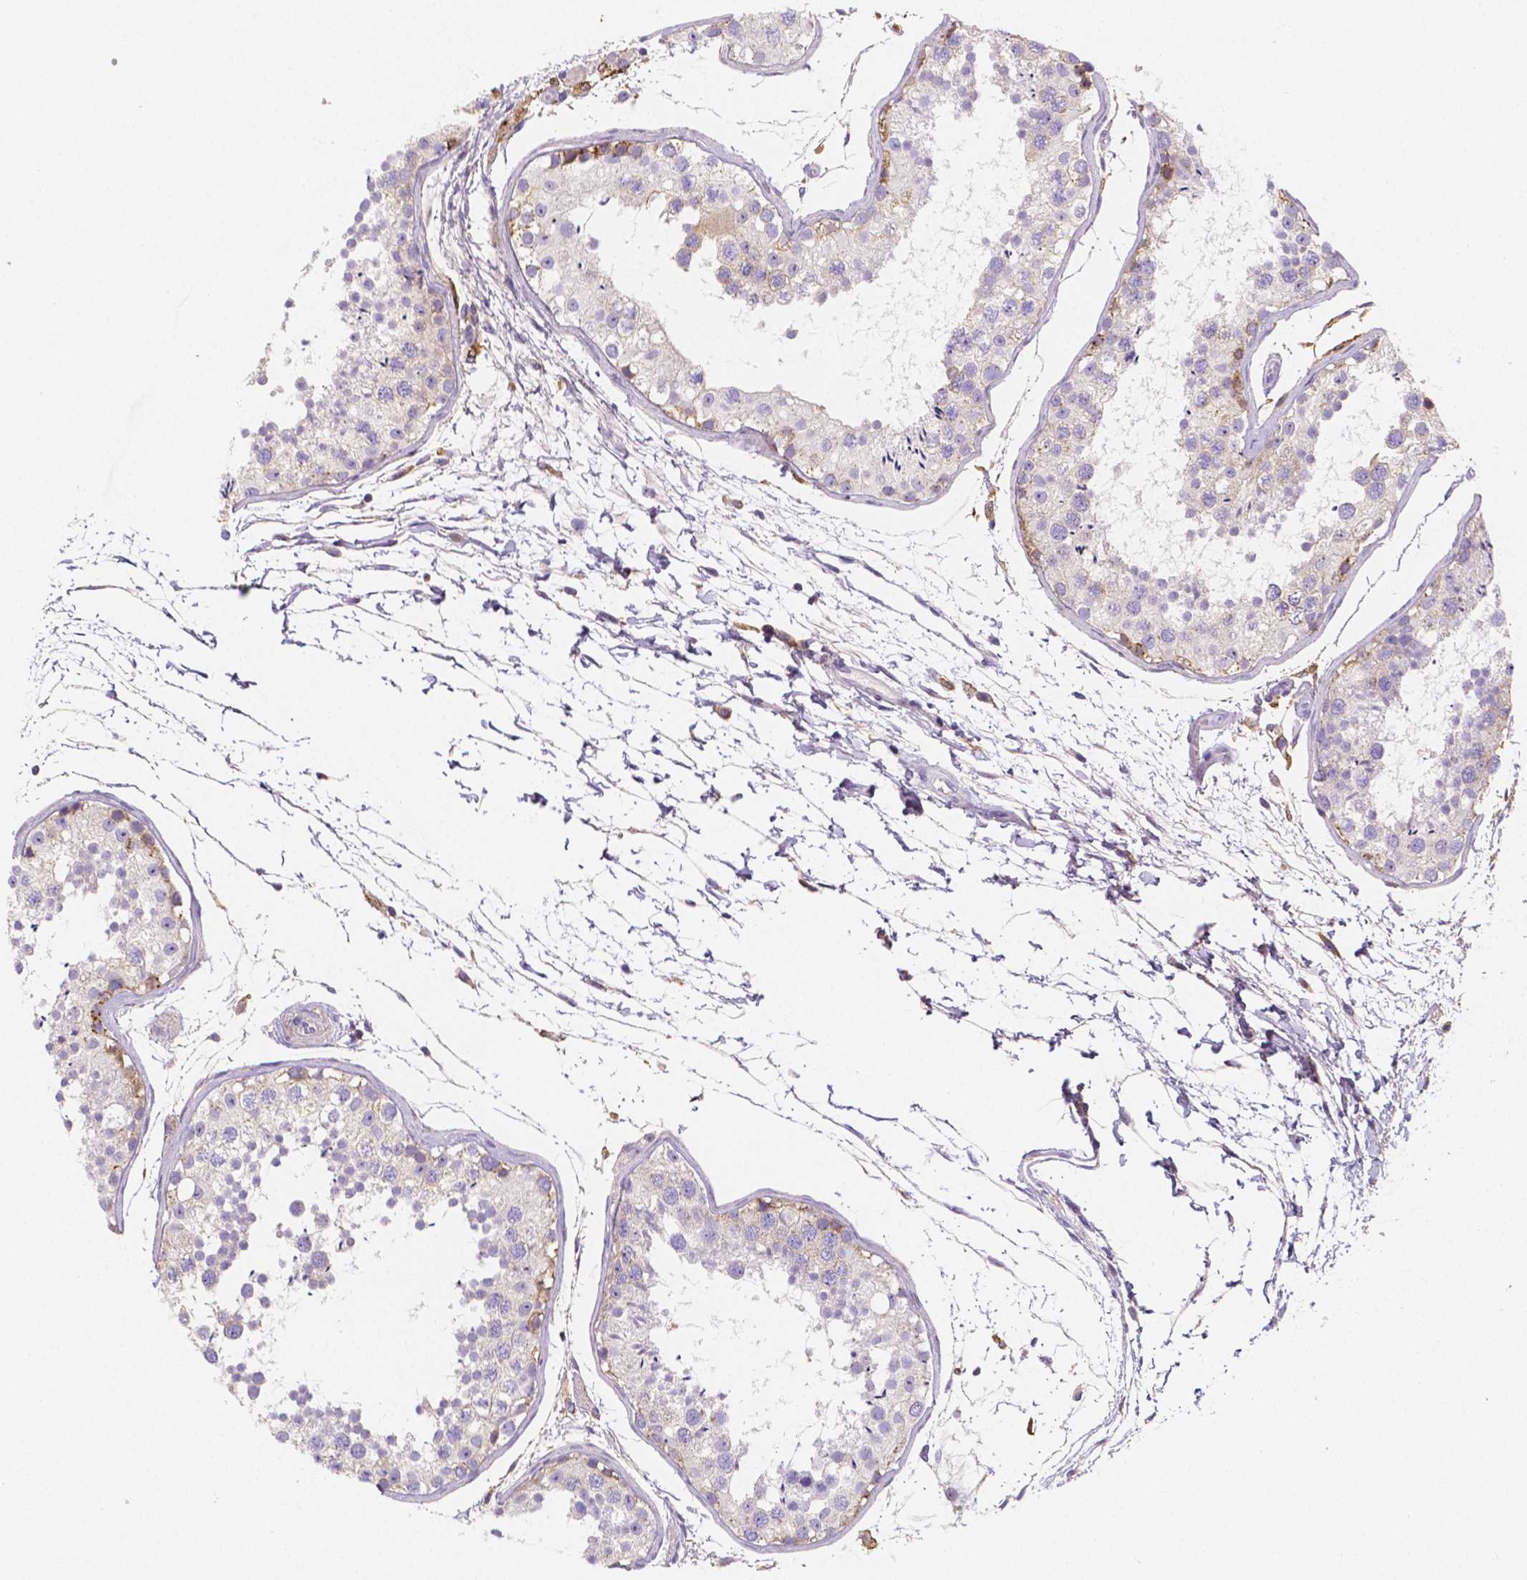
{"staining": {"intensity": "moderate", "quantity": "<25%", "location": "cytoplasmic/membranous"}, "tissue": "testis", "cell_type": "Cells in seminiferous ducts", "image_type": "normal", "snomed": [{"axis": "morphology", "description": "Normal tissue, NOS"}, {"axis": "topography", "description": "Testis"}], "caption": "About <25% of cells in seminiferous ducts in unremarkable human testis exhibit moderate cytoplasmic/membranous protein expression as visualized by brown immunohistochemical staining.", "gene": "GABRD", "patient": {"sex": "male", "age": 29}}